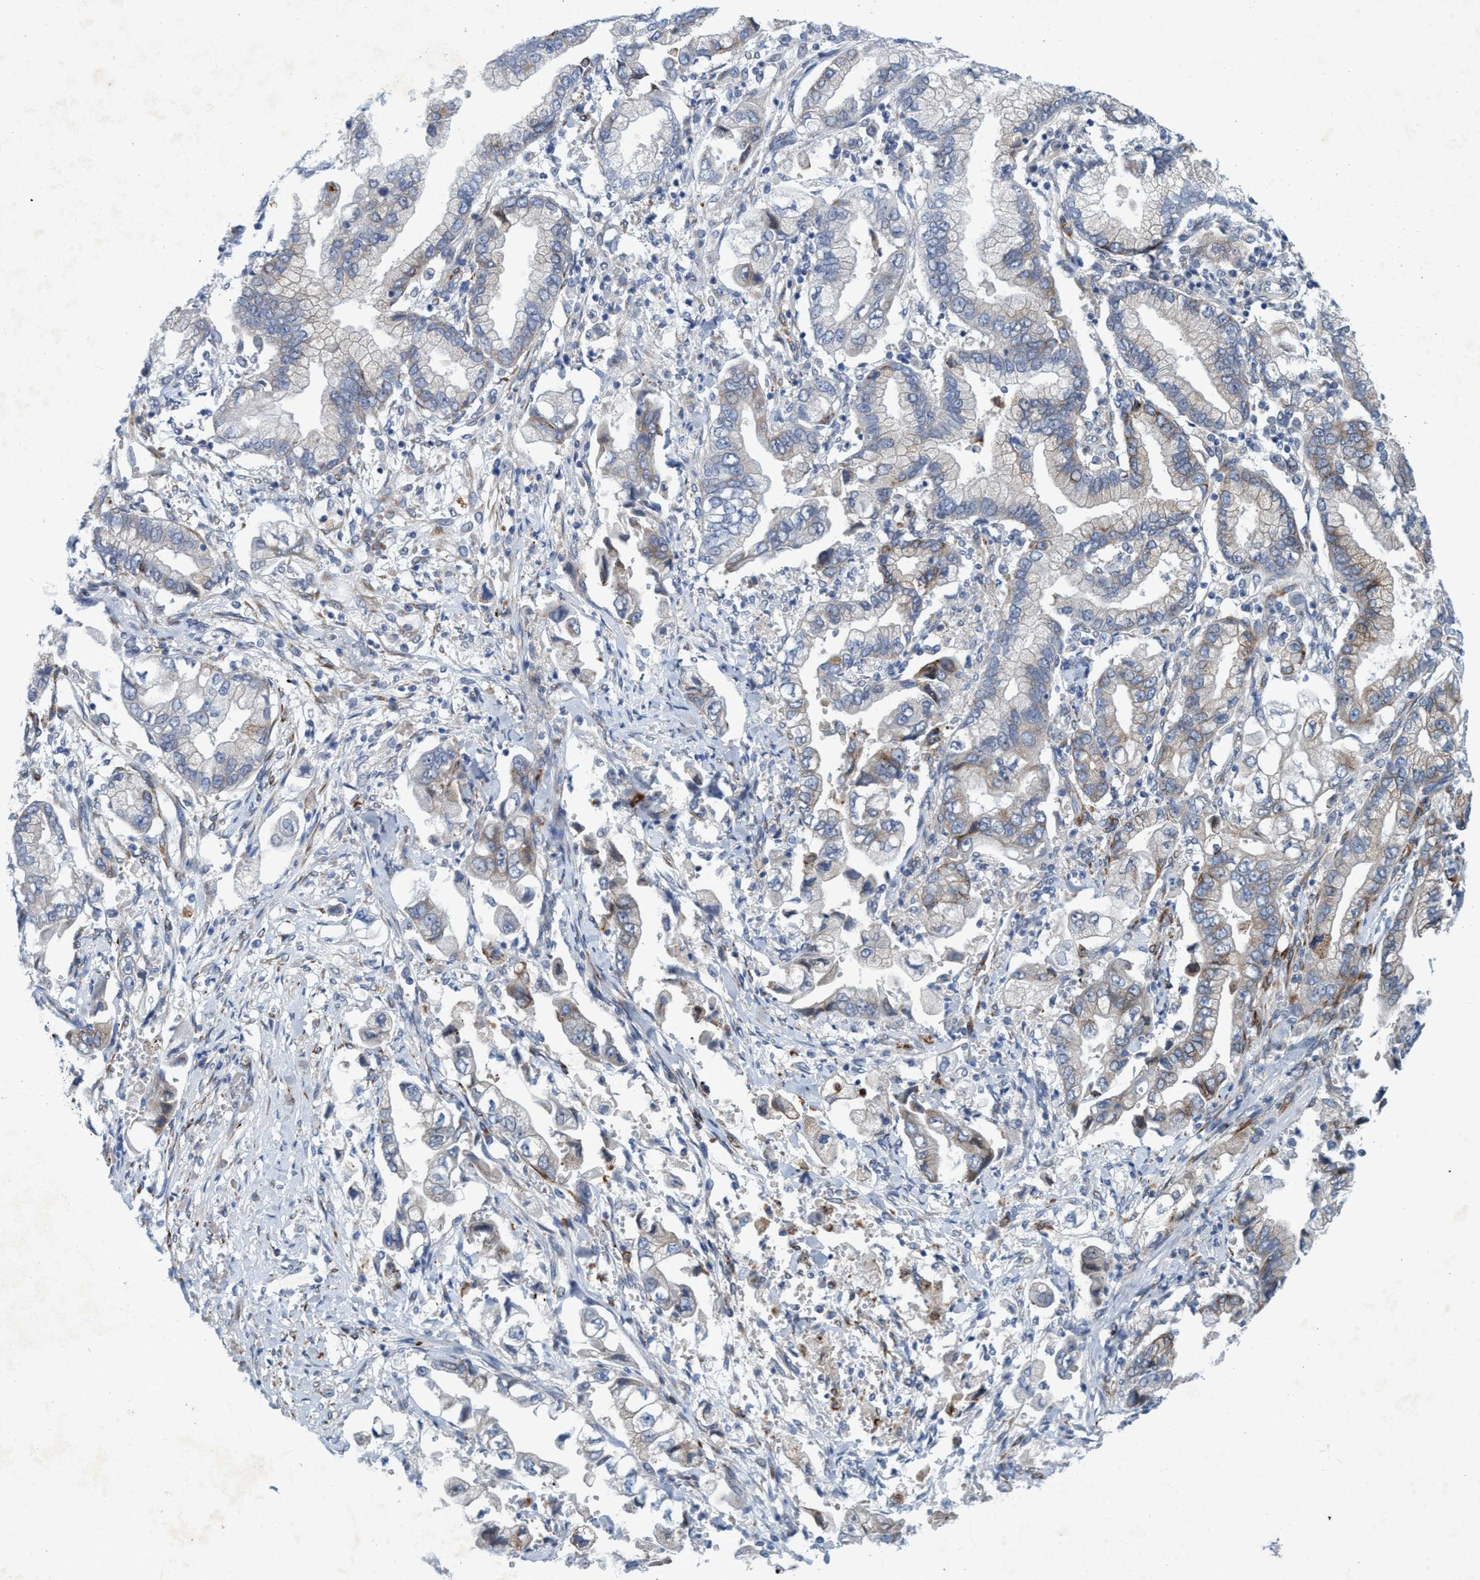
{"staining": {"intensity": "weak", "quantity": "<25%", "location": "cytoplasmic/membranous"}, "tissue": "stomach cancer", "cell_type": "Tumor cells", "image_type": "cancer", "snomed": [{"axis": "morphology", "description": "Normal tissue, NOS"}, {"axis": "morphology", "description": "Adenocarcinoma, NOS"}, {"axis": "topography", "description": "Stomach"}], "caption": "High power microscopy micrograph of an IHC image of adenocarcinoma (stomach), revealing no significant expression in tumor cells.", "gene": "SLC43A2", "patient": {"sex": "male", "age": 62}}